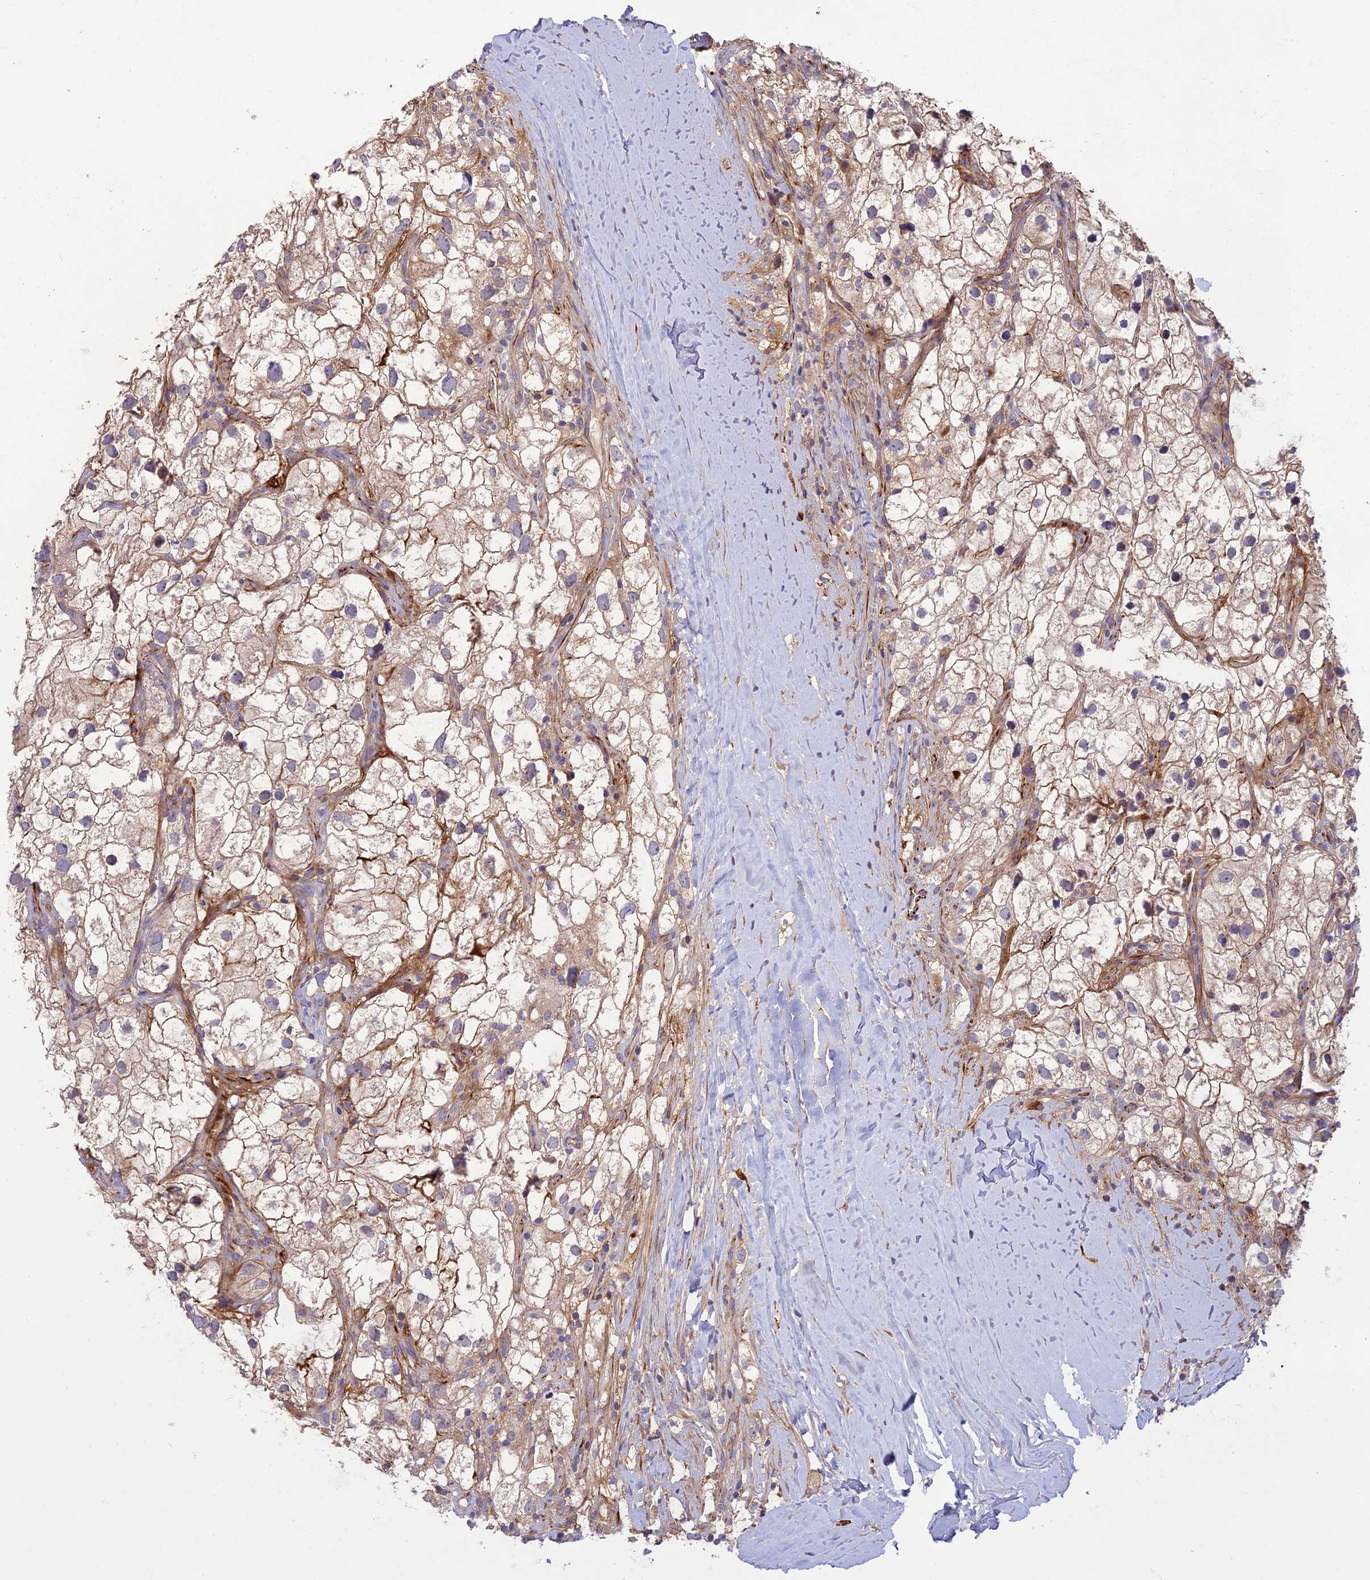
{"staining": {"intensity": "weak", "quantity": "25%-75%", "location": "cytoplasmic/membranous"}, "tissue": "renal cancer", "cell_type": "Tumor cells", "image_type": "cancer", "snomed": [{"axis": "morphology", "description": "Adenocarcinoma, NOS"}, {"axis": "topography", "description": "Kidney"}], "caption": "Immunohistochemistry of renal cancer demonstrates low levels of weak cytoplasmic/membranous expression in about 25%-75% of tumor cells.", "gene": "ST8SIA5", "patient": {"sex": "male", "age": 59}}